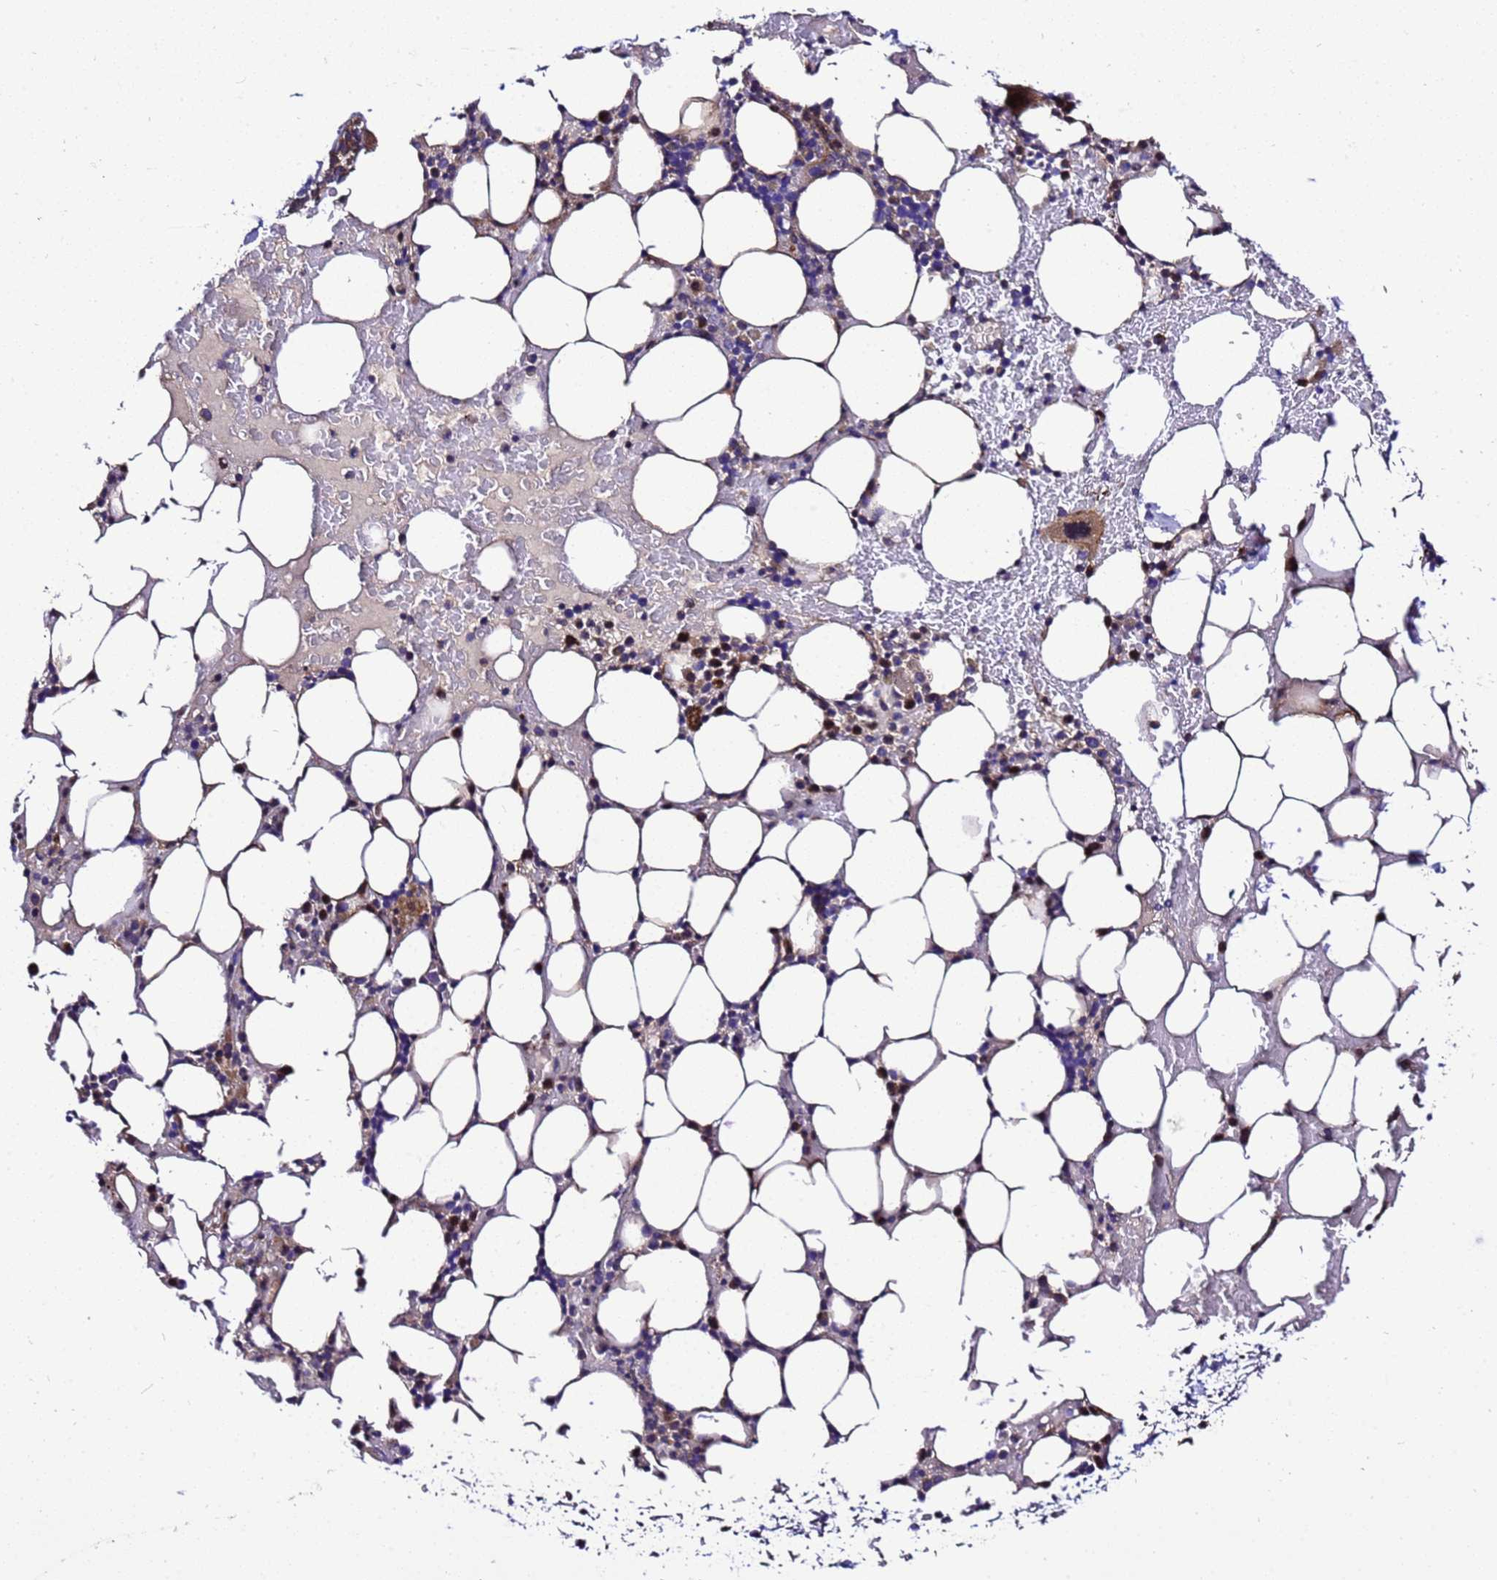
{"staining": {"intensity": "moderate", "quantity": "<25%", "location": "cytoplasmic/membranous"}, "tissue": "bone marrow", "cell_type": "Hematopoietic cells", "image_type": "normal", "snomed": [{"axis": "morphology", "description": "Normal tissue, NOS"}, {"axis": "topography", "description": "Bone marrow"}], "caption": "Benign bone marrow reveals moderate cytoplasmic/membranous positivity in about <25% of hematopoietic cells.", "gene": "ZNF417", "patient": {"sex": "male", "age": 78}}